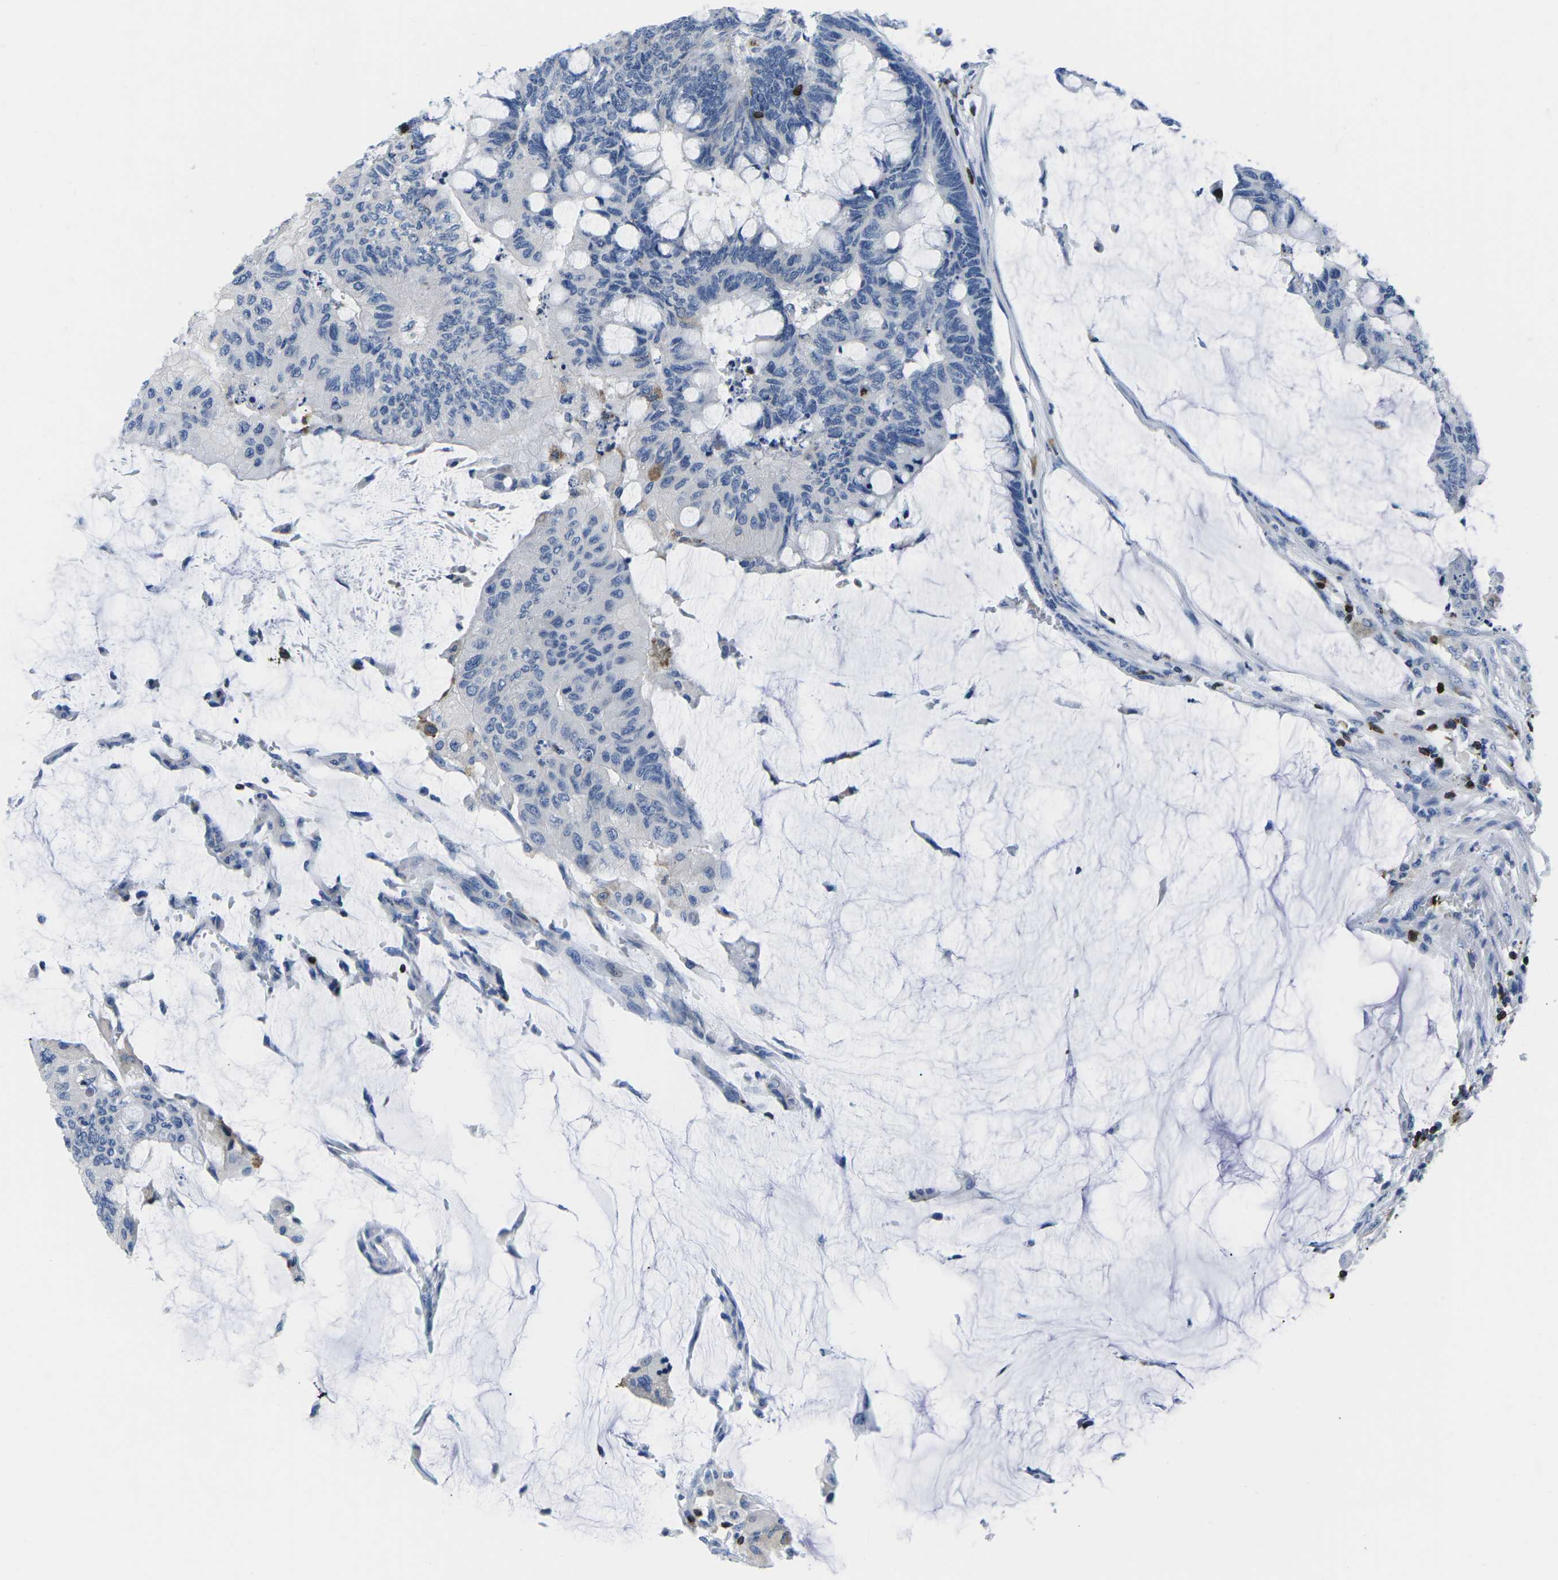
{"staining": {"intensity": "negative", "quantity": "none", "location": "none"}, "tissue": "colorectal cancer", "cell_type": "Tumor cells", "image_type": "cancer", "snomed": [{"axis": "morphology", "description": "Normal tissue, NOS"}, {"axis": "morphology", "description": "Adenocarcinoma, NOS"}, {"axis": "topography", "description": "Rectum"}], "caption": "The histopathology image shows no staining of tumor cells in colorectal cancer.", "gene": "CTSW", "patient": {"sex": "male", "age": 92}}